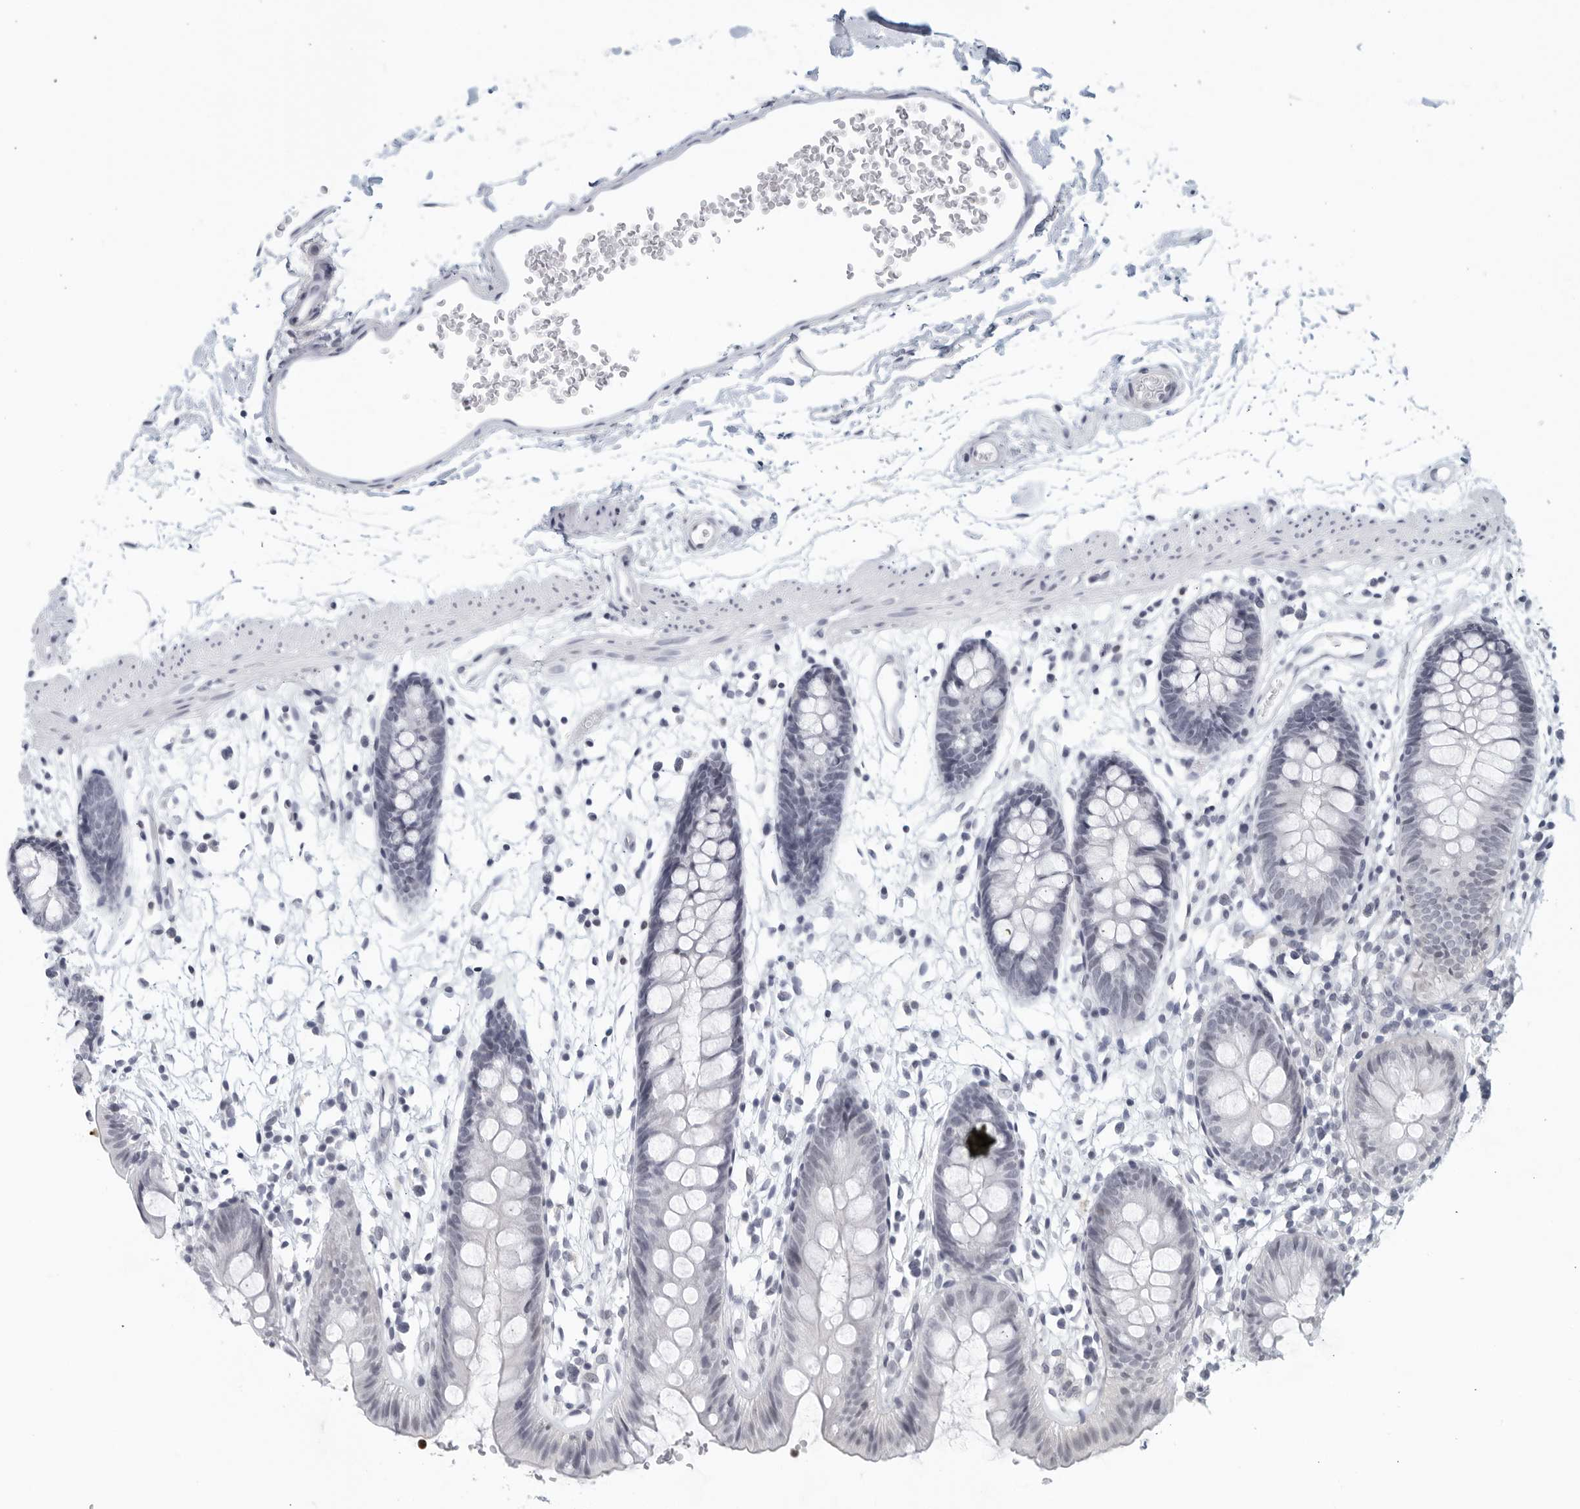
{"staining": {"intensity": "negative", "quantity": "none", "location": "none"}, "tissue": "colon", "cell_type": "Endothelial cells", "image_type": "normal", "snomed": [{"axis": "morphology", "description": "Normal tissue, NOS"}, {"axis": "topography", "description": "Colon"}], "caption": "DAB (3,3'-diaminobenzidine) immunohistochemical staining of normal colon displays no significant staining in endothelial cells.", "gene": "KLK7", "patient": {"sex": "male", "age": 56}}